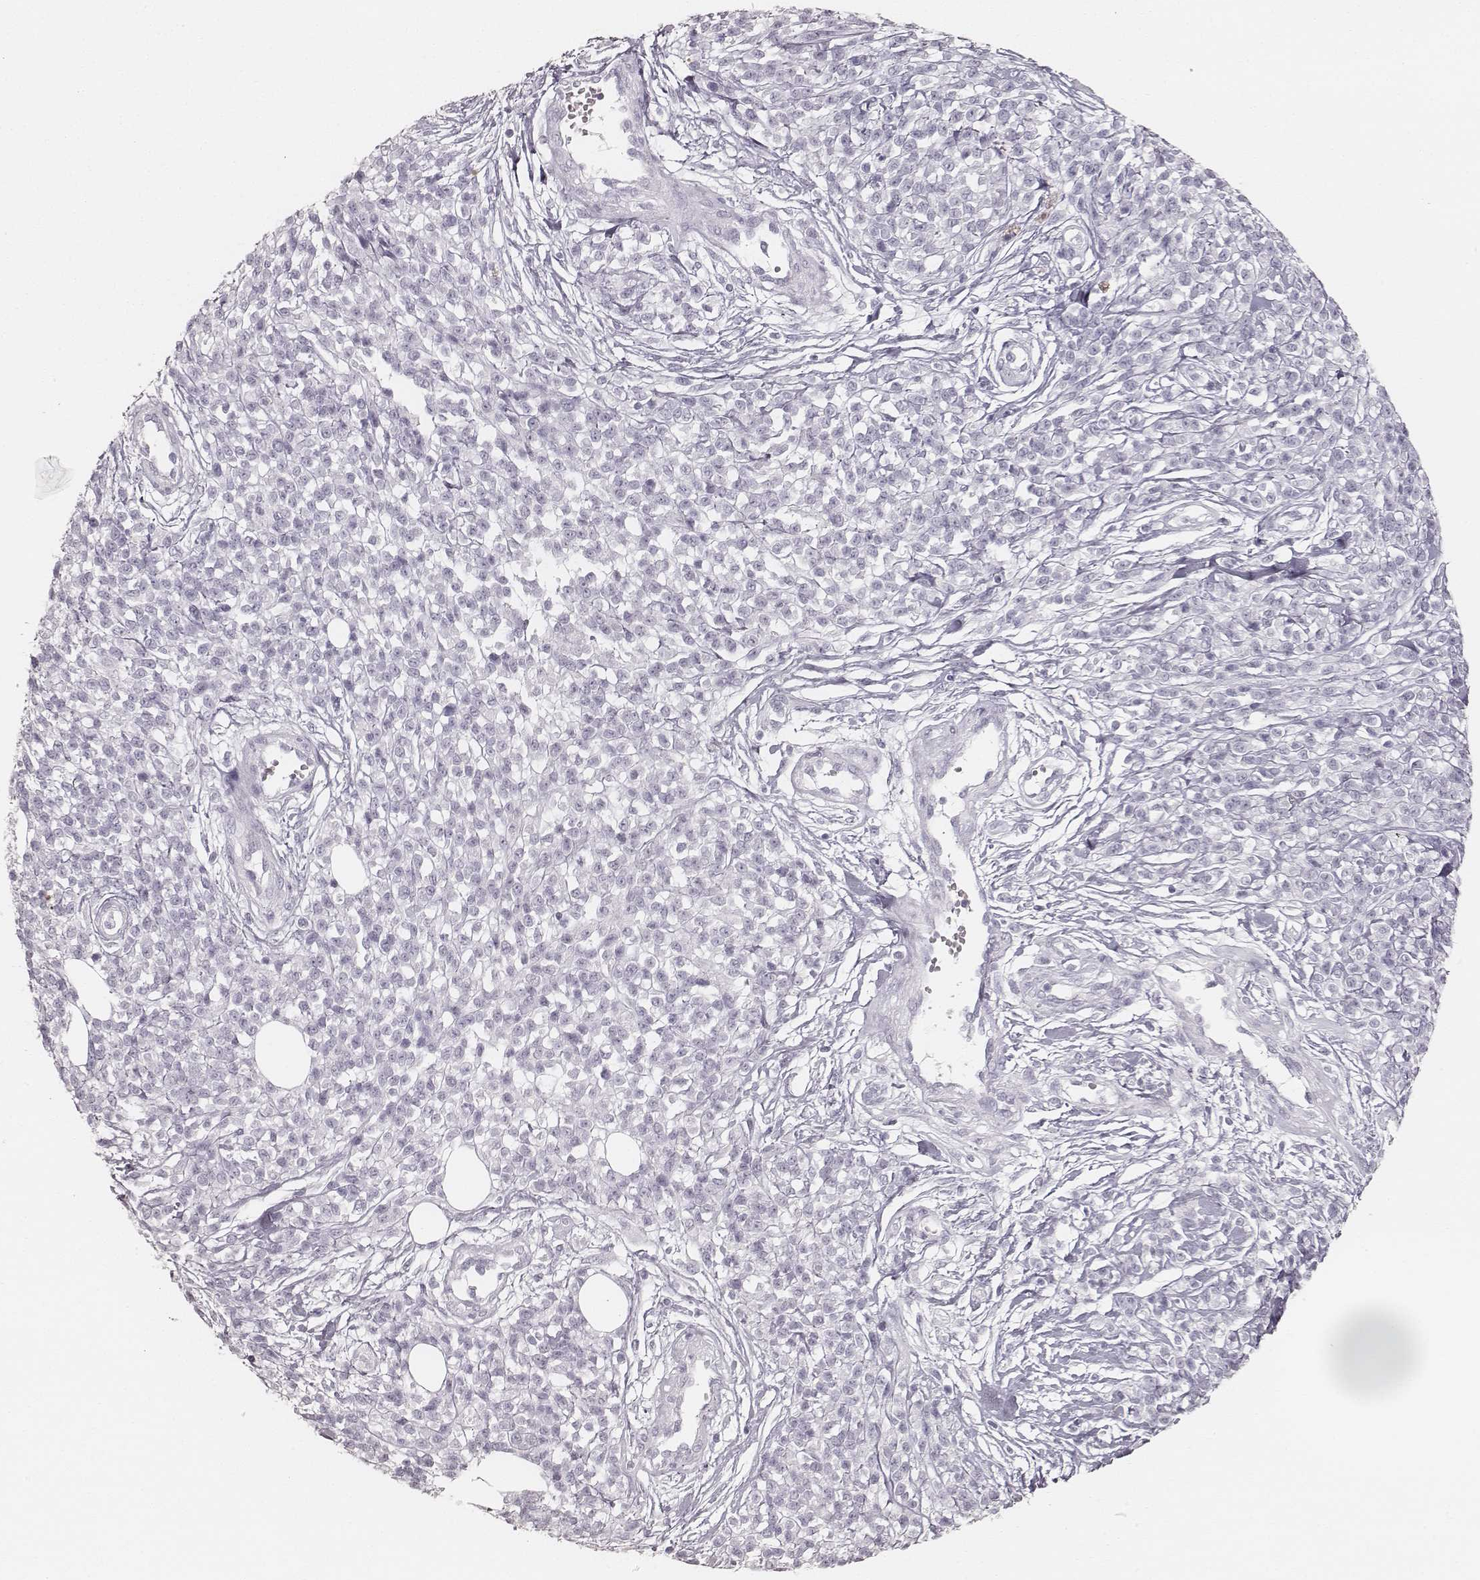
{"staining": {"intensity": "negative", "quantity": "none", "location": "none"}, "tissue": "melanoma", "cell_type": "Tumor cells", "image_type": "cancer", "snomed": [{"axis": "morphology", "description": "Malignant melanoma, NOS"}, {"axis": "topography", "description": "Skin"}, {"axis": "topography", "description": "Skin of trunk"}], "caption": "High magnification brightfield microscopy of melanoma stained with DAB (brown) and counterstained with hematoxylin (blue): tumor cells show no significant expression.", "gene": "KRT34", "patient": {"sex": "male", "age": 74}}